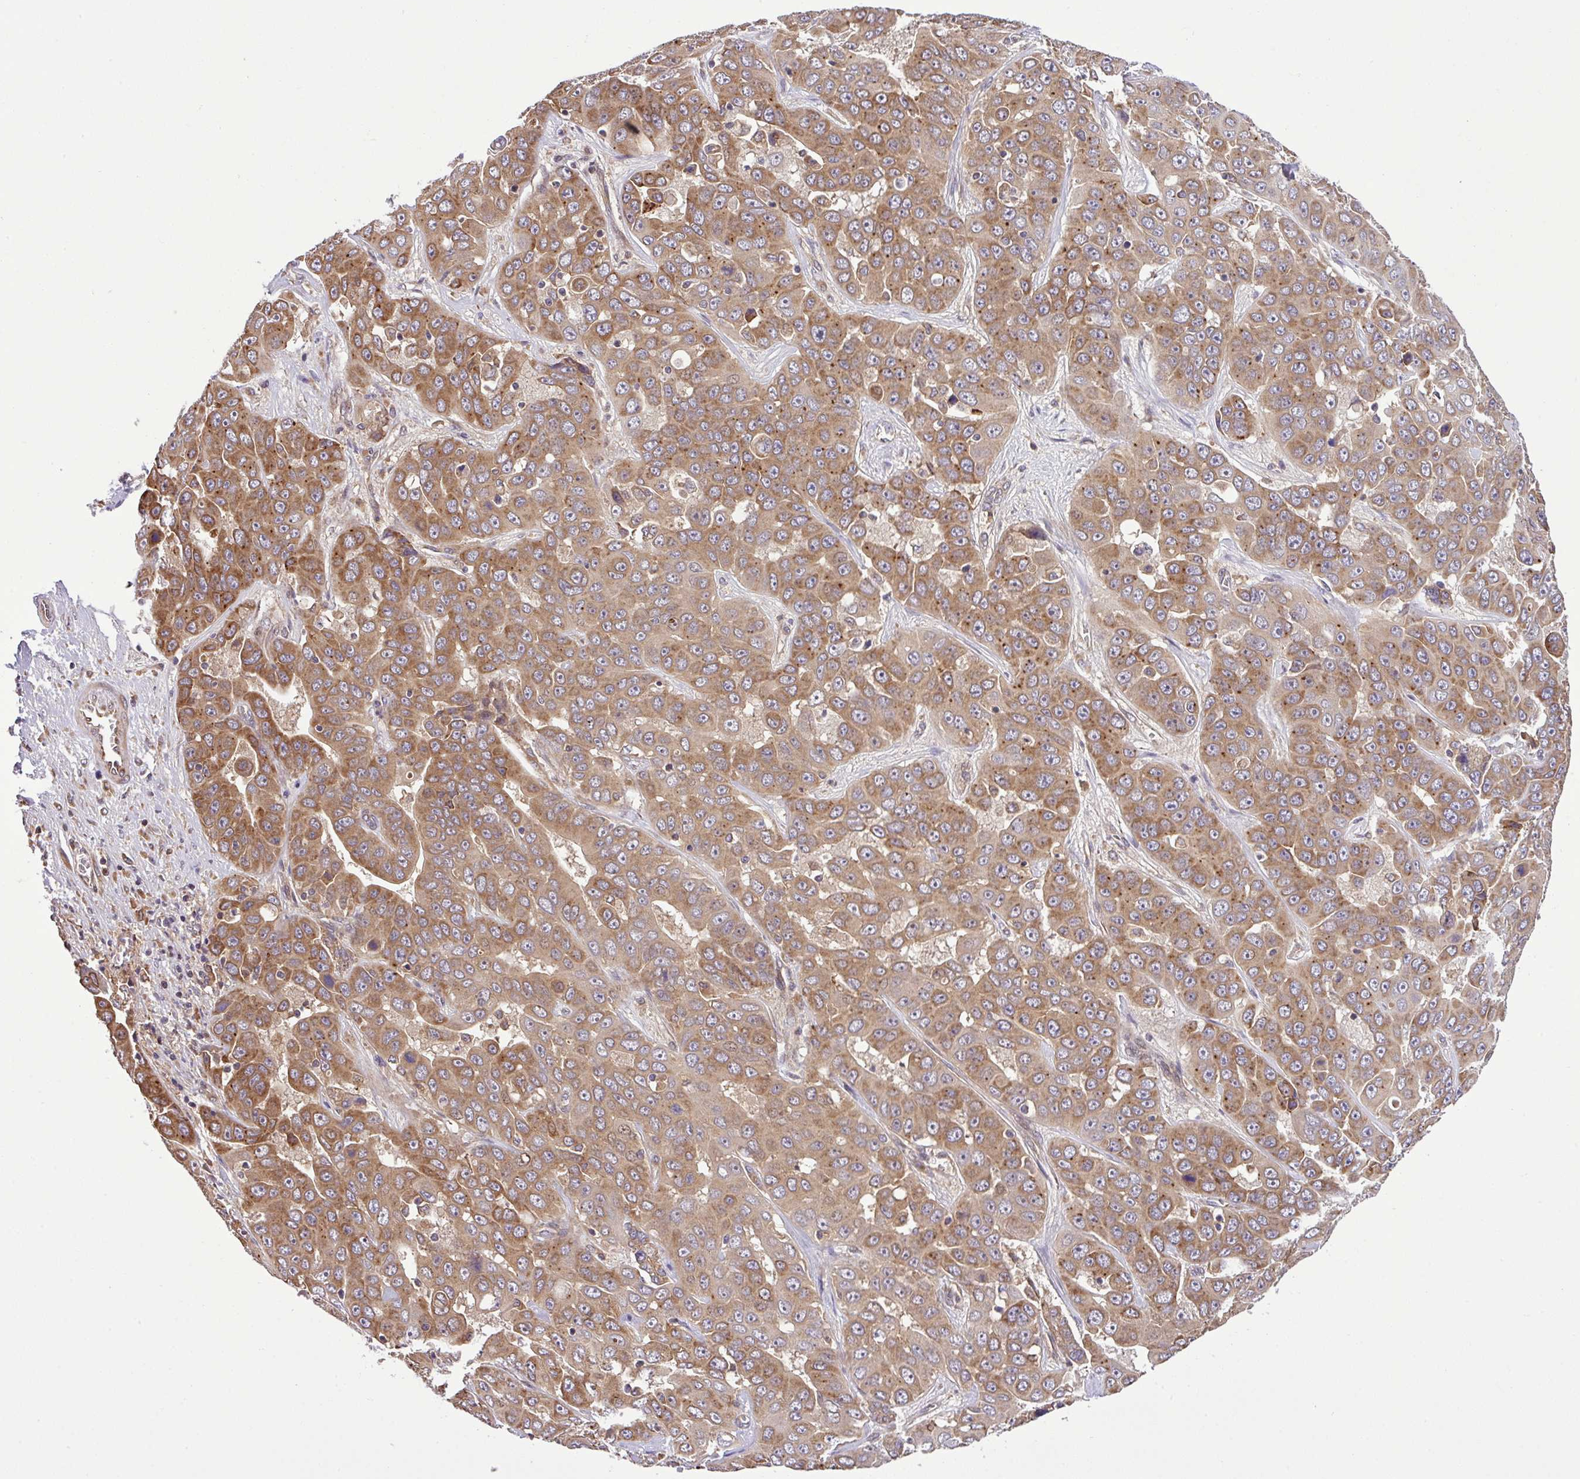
{"staining": {"intensity": "moderate", "quantity": ">75%", "location": "cytoplasmic/membranous"}, "tissue": "liver cancer", "cell_type": "Tumor cells", "image_type": "cancer", "snomed": [{"axis": "morphology", "description": "Cholangiocarcinoma"}, {"axis": "topography", "description": "Liver"}], "caption": "Approximately >75% of tumor cells in human liver cancer (cholangiocarcinoma) exhibit moderate cytoplasmic/membranous protein positivity as visualized by brown immunohistochemical staining.", "gene": "DLGAP4", "patient": {"sex": "female", "age": 52}}